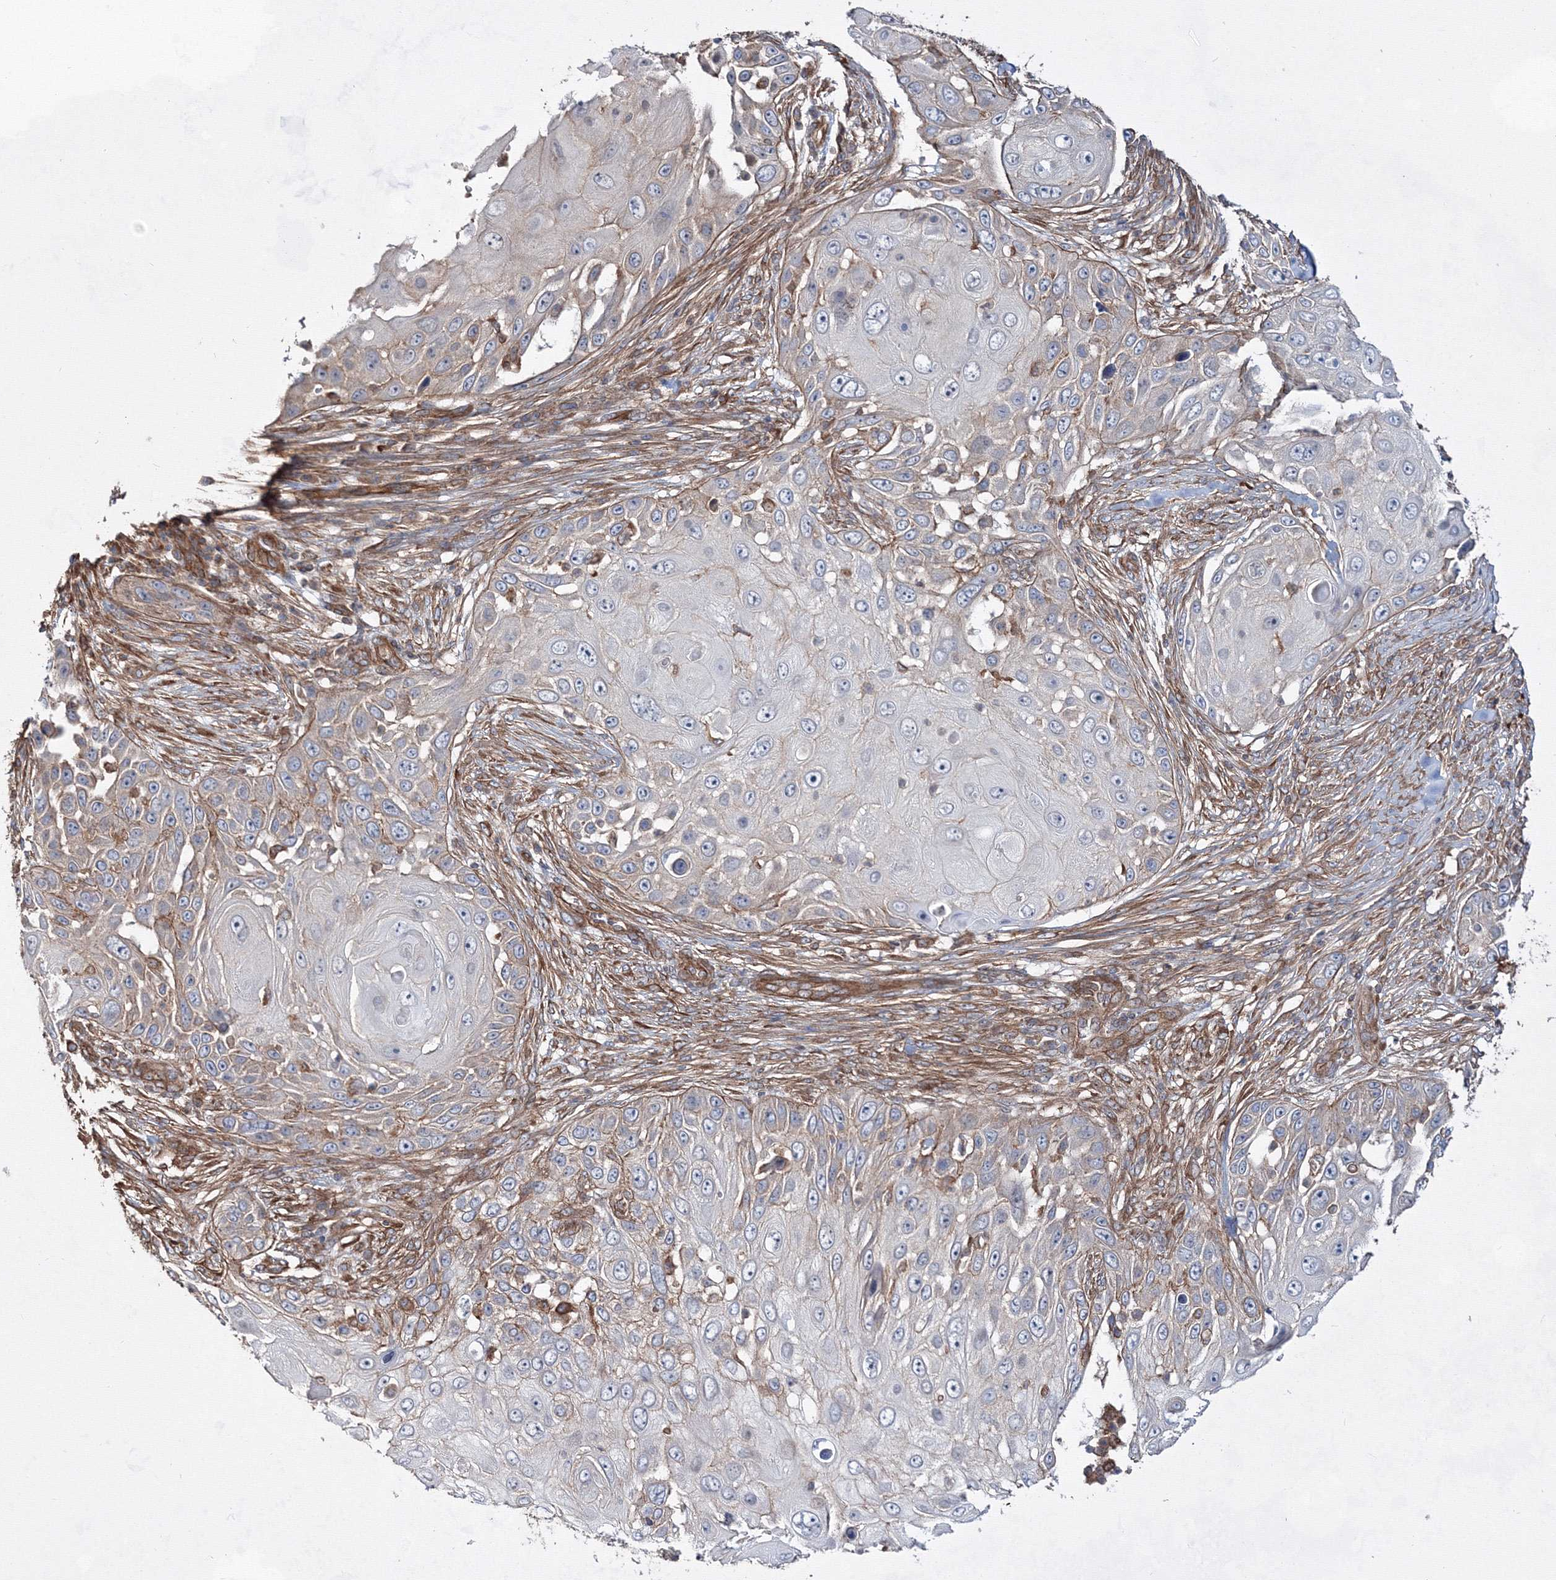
{"staining": {"intensity": "moderate", "quantity": "<25%", "location": "cytoplasmic/membranous"}, "tissue": "skin cancer", "cell_type": "Tumor cells", "image_type": "cancer", "snomed": [{"axis": "morphology", "description": "Squamous cell carcinoma, NOS"}, {"axis": "topography", "description": "Skin"}], "caption": "Protein staining by immunohistochemistry reveals moderate cytoplasmic/membranous expression in approximately <25% of tumor cells in skin cancer.", "gene": "EXOC6", "patient": {"sex": "female", "age": 44}}